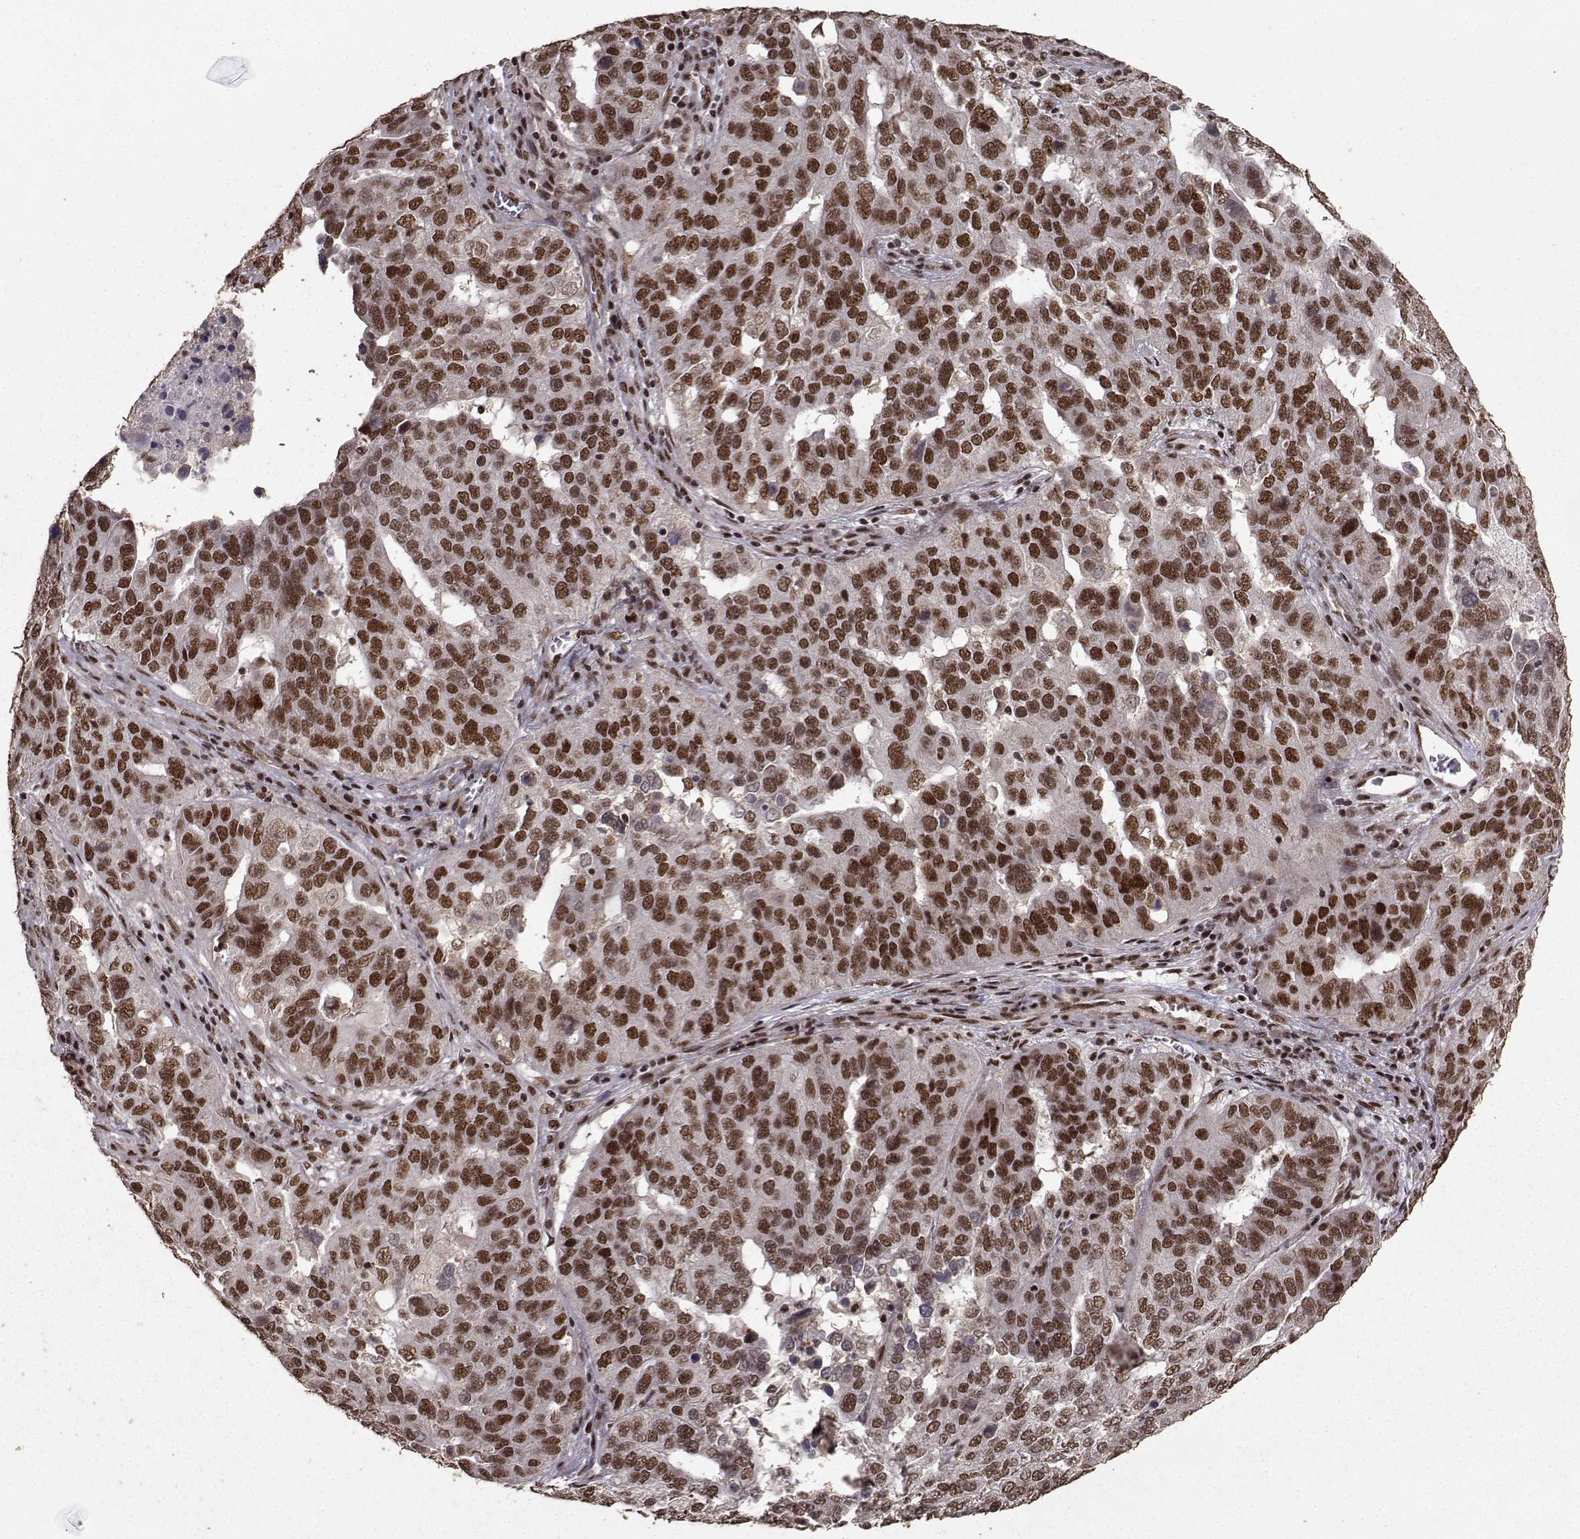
{"staining": {"intensity": "strong", "quantity": ">75%", "location": "nuclear"}, "tissue": "ovarian cancer", "cell_type": "Tumor cells", "image_type": "cancer", "snomed": [{"axis": "morphology", "description": "Carcinoma, endometroid"}, {"axis": "topography", "description": "Soft tissue"}, {"axis": "topography", "description": "Ovary"}], "caption": "Endometroid carcinoma (ovarian) stained with immunohistochemistry (IHC) shows strong nuclear staining in approximately >75% of tumor cells.", "gene": "SF1", "patient": {"sex": "female", "age": 52}}